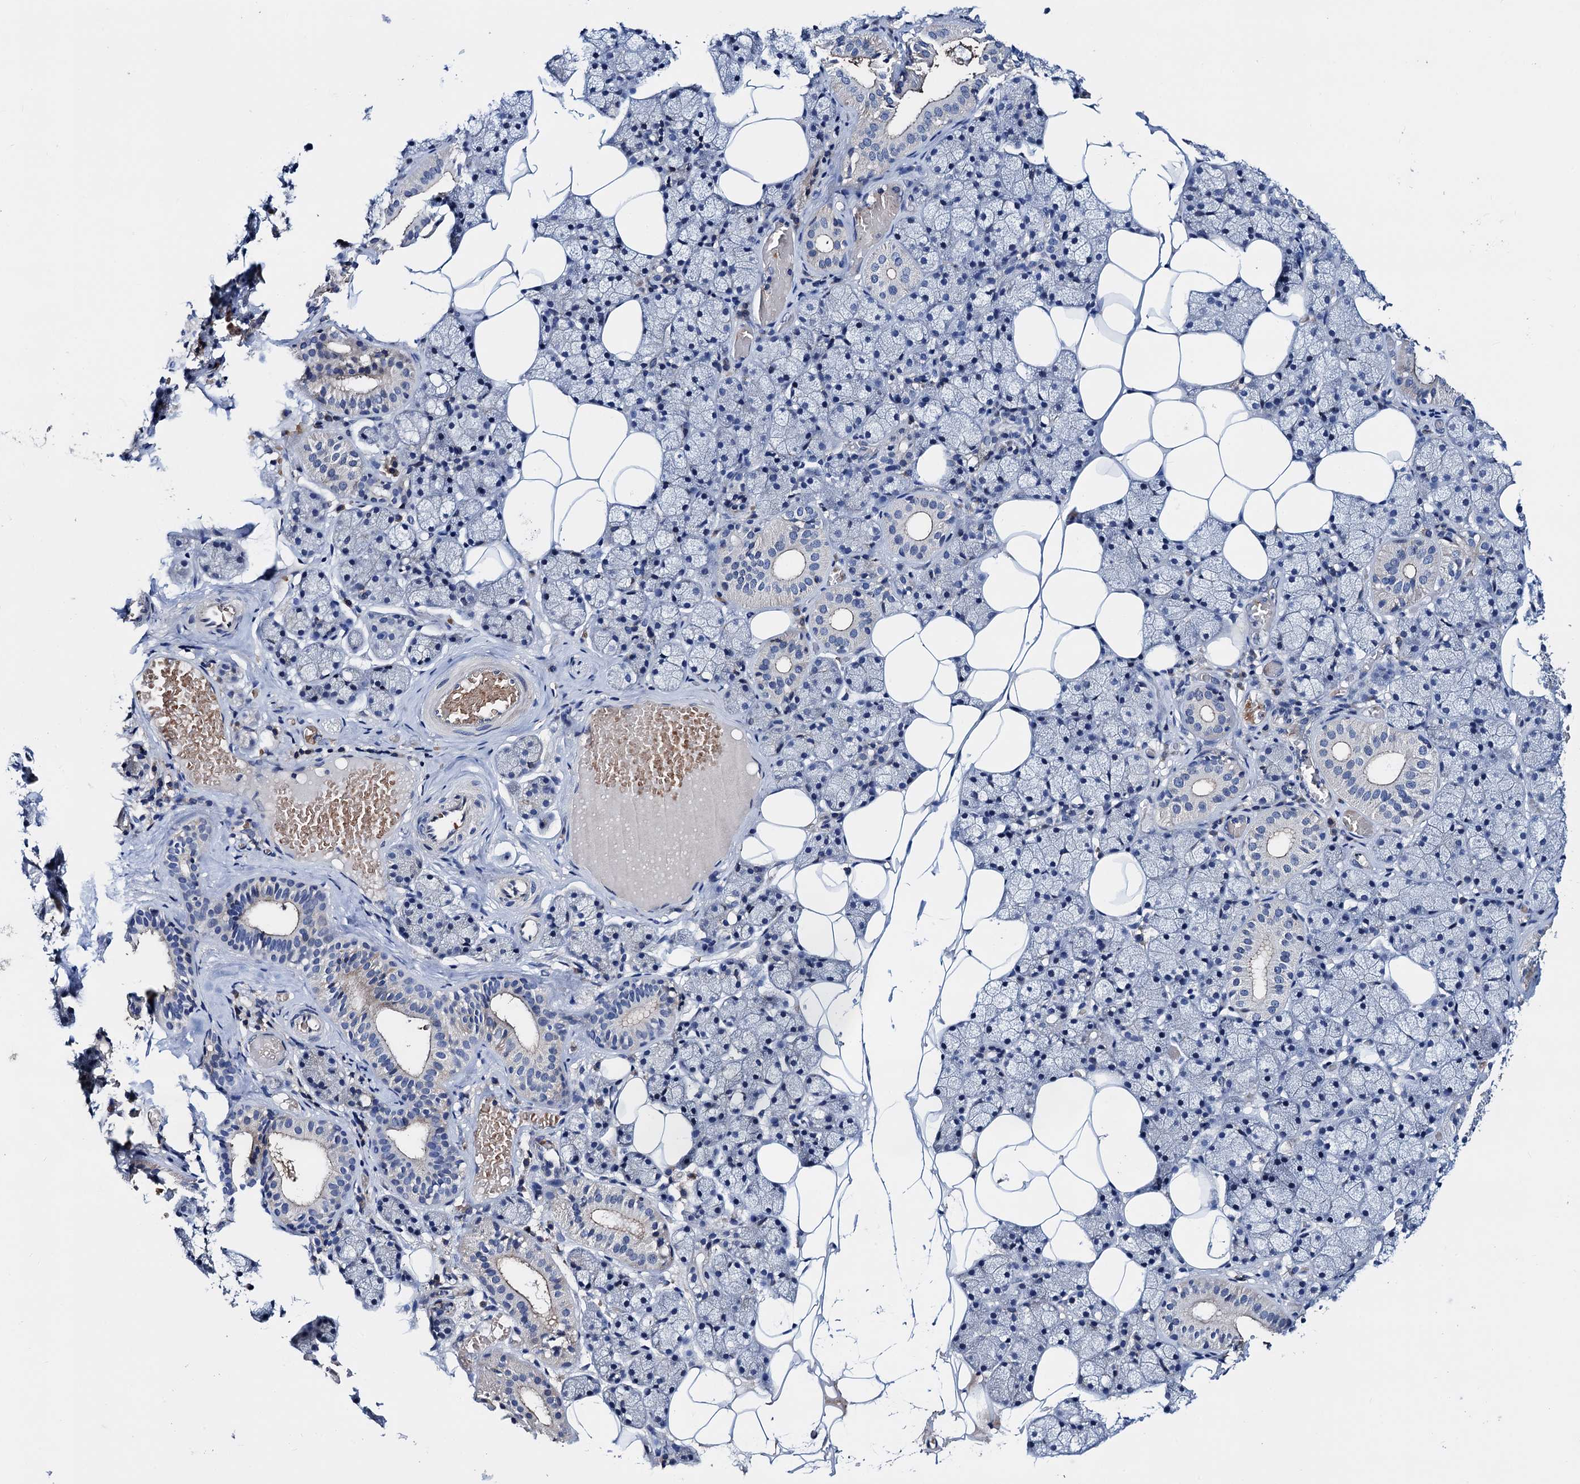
{"staining": {"intensity": "moderate", "quantity": "<25%", "location": "cytoplasmic/membranous"}, "tissue": "salivary gland", "cell_type": "Glandular cells", "image_type": "normal", "snomed": [{"axis": "morphology", "description": "Normal tissue, NOS"}, {"axis": "topography", "description": "Salivary gland"}], "caption": "Protein staining shows moderate cytoplasmic/membranous expression in about <25% of glandular cells in normal salivary gland.", "gene": "GCOM1", "patient": {"sex": "female", "age": 33}}